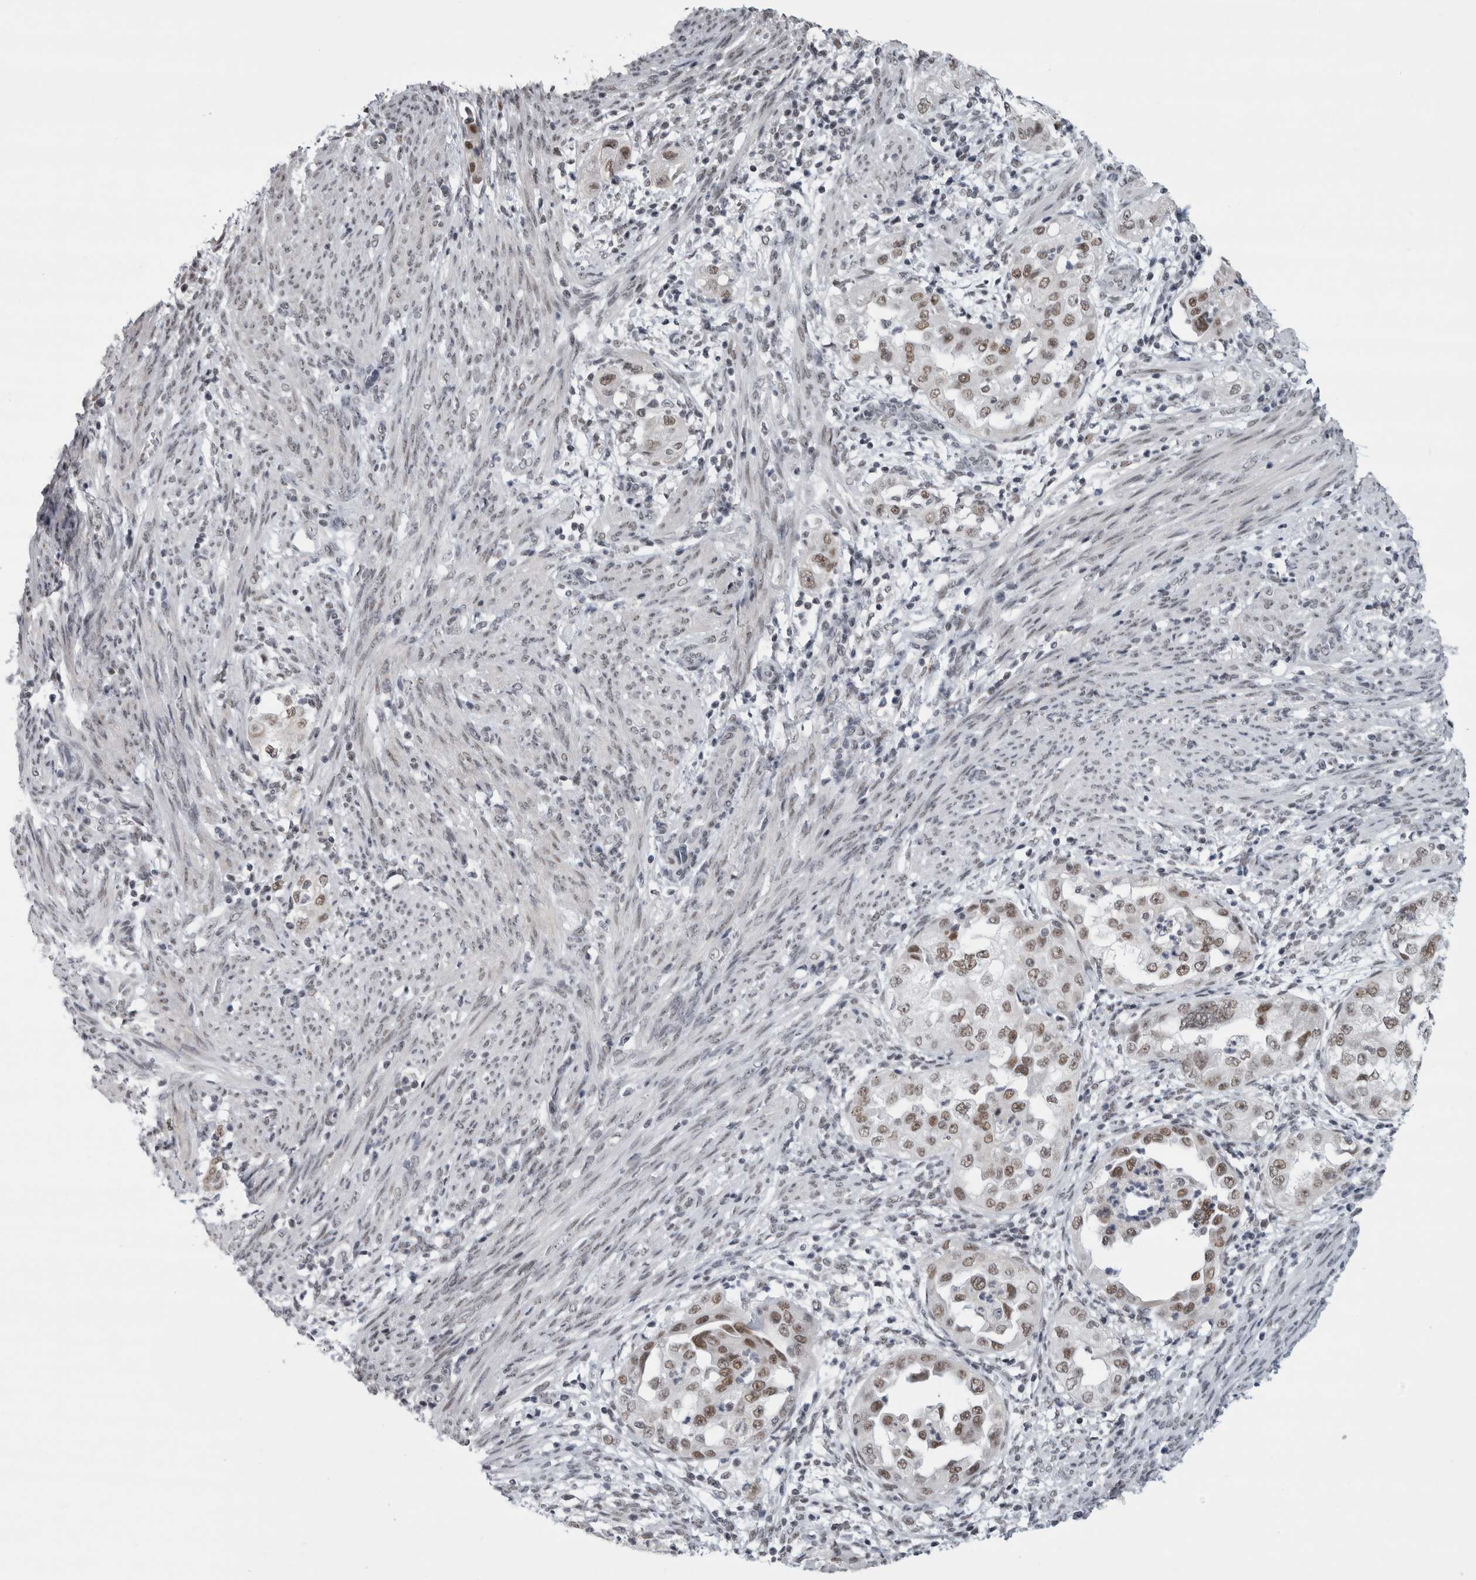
{"staining": {"intensity": "moderate", "quantity": ">75%", "location": "nuclear"}, "tissue": "endometrial cancer", "cell_type": "Tumor cells", "image_type": "cancer", "snomed": [{"axis": "morphology", "description": "Adenocarcinoma, NOS"}, {"axis": "topography", "description": "Endometrium"}], "caption": "Endometrial adenocarcinoma stained with a protein marker reveals moderate staining in tumor cells.", "gene": "ARID4B", "patient": {"sex": "female", "age": 85}}